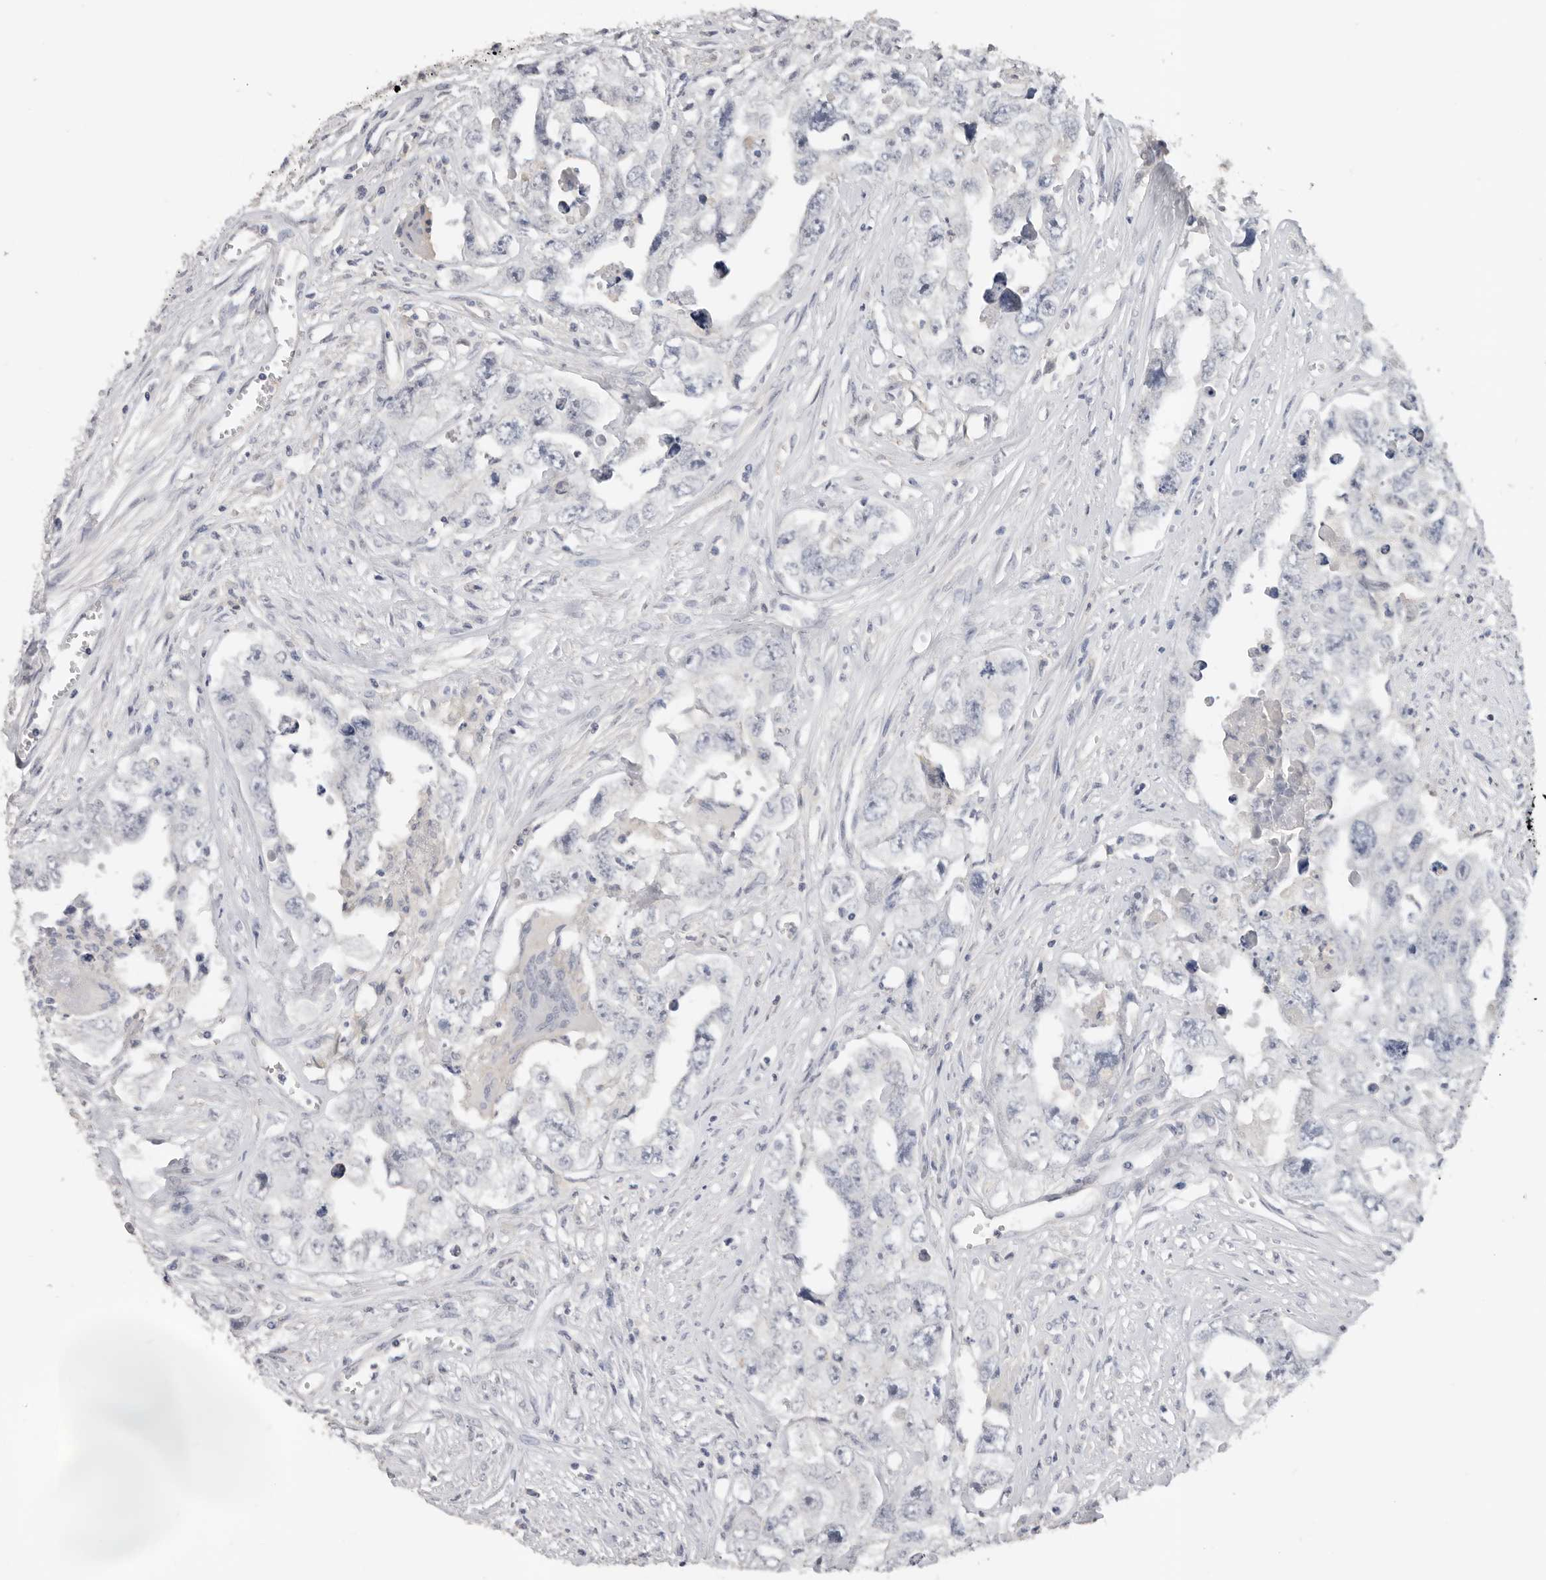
{"staining": {"intensity": "negative", "quantity": "none", "location": "none"}, "tissue": "testis cancer", "cell_type": "Tumor cells", "image_type": "cancer", "snomed": [{"axis": "morphology", "description": "Seminoma, NOS"}, {"axis": "morphology", "description": "Carcinoma, Embryonal, NOS"}, {"axis": "topography", "description": "Testis"}], "caption": "Tumor cells are negative for brown protein staining in testis cancer (seminoma).", "gene": "WDTC1", "patient": {"sex": "male", "age": 43}}